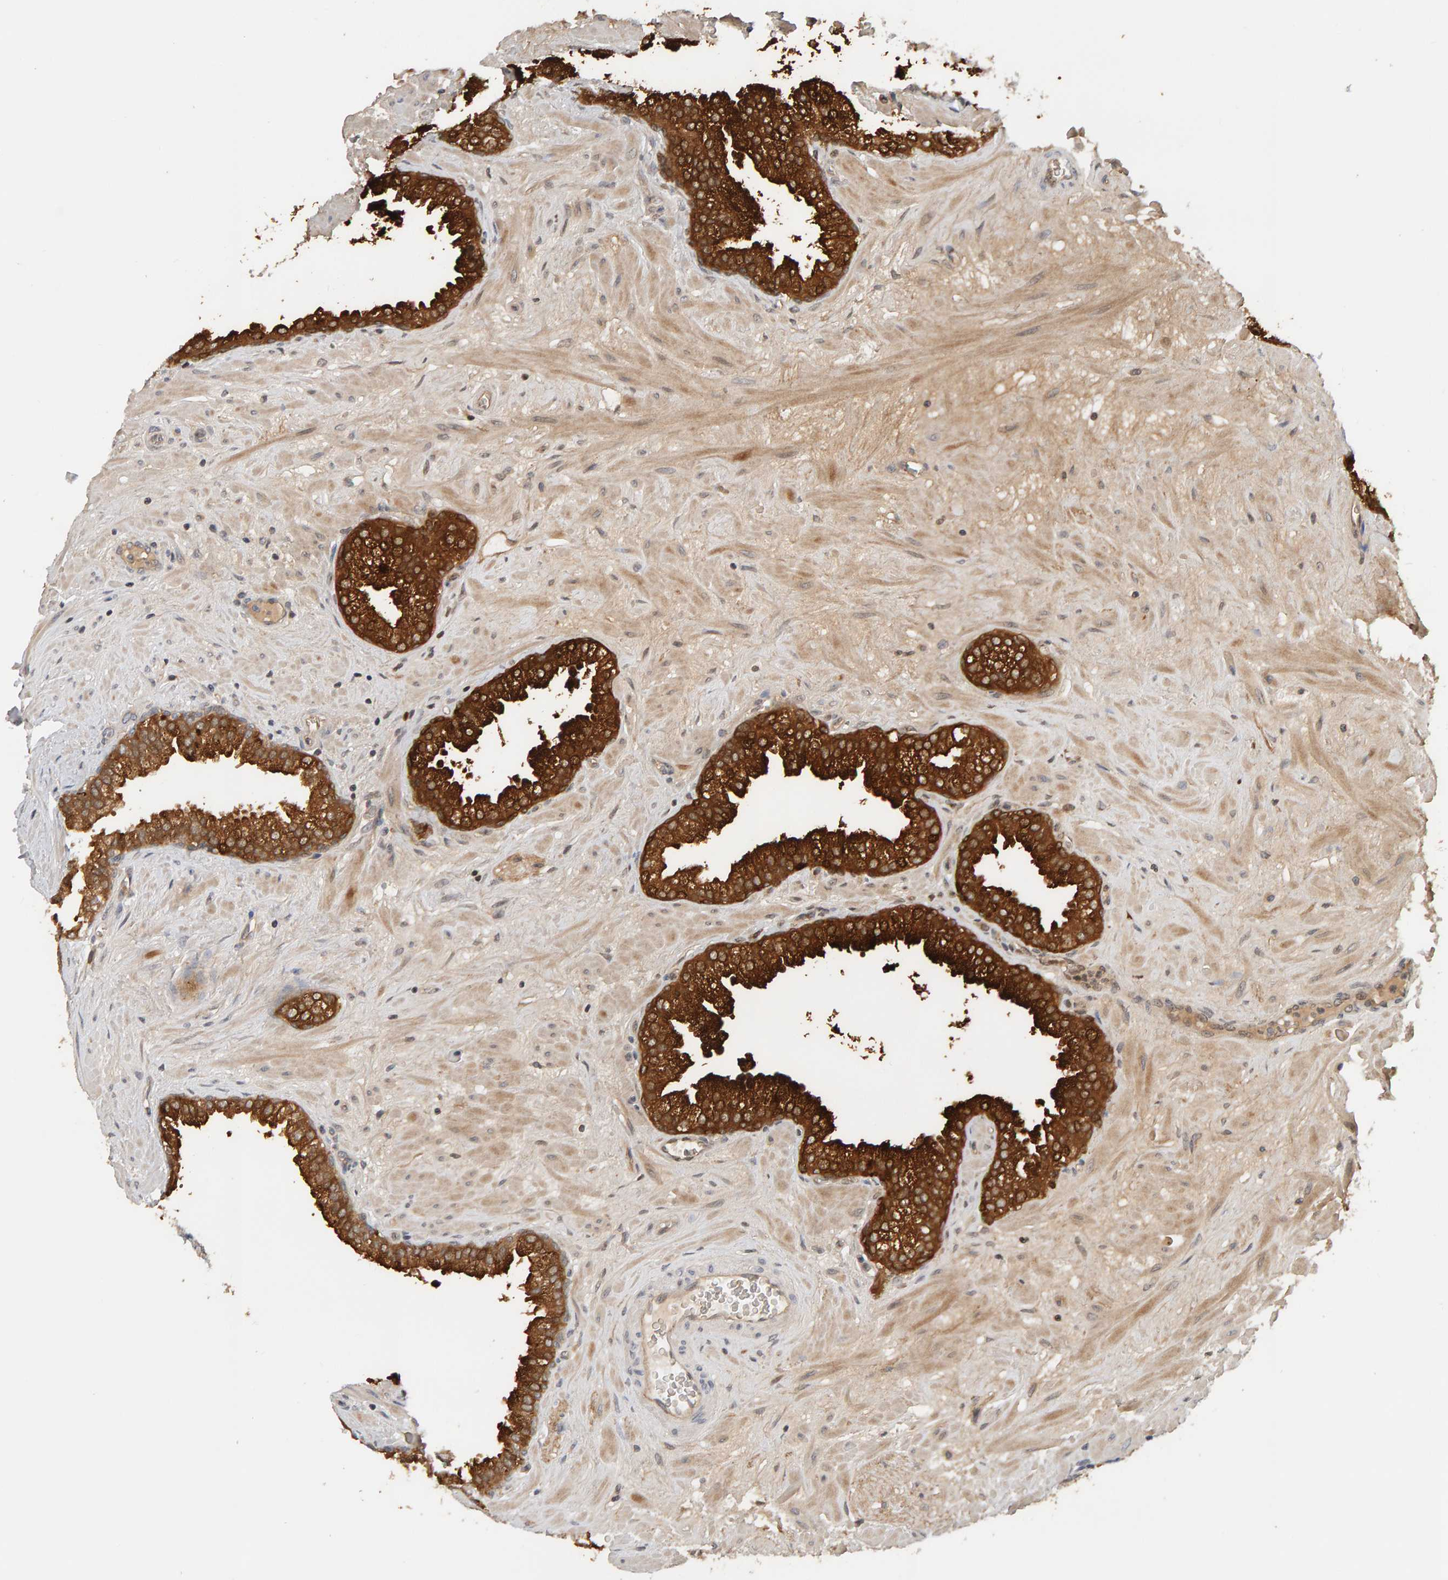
{"staining": {"intensity": "strong", "quantity": "25%-75%", "location": "cytoplasmic/membranous"}, "tissue": "prostate", "cell_type": "Glandular cells", "image_type": "normal", "snomed": [{"axis": "morphology", "description": "Normal tissue, NOS"}, {"axis": "morphology", "description": "Urothelial carcinoma, Low grade"}, {"axis": "topography", "description": "Urinary bladder"}, {"axis": "topography", "description": "Prostate"}], "caption": "A photomicrograph of prostate stained for a protein demonstrates strong cytoplasmic/membranous brown staining in glandular cells. (DAB IHC, brown staining for protein, blue staining for nuclei).", "gene": "PPP1R16A", "patient": {"sex": "male", "age": 60}}